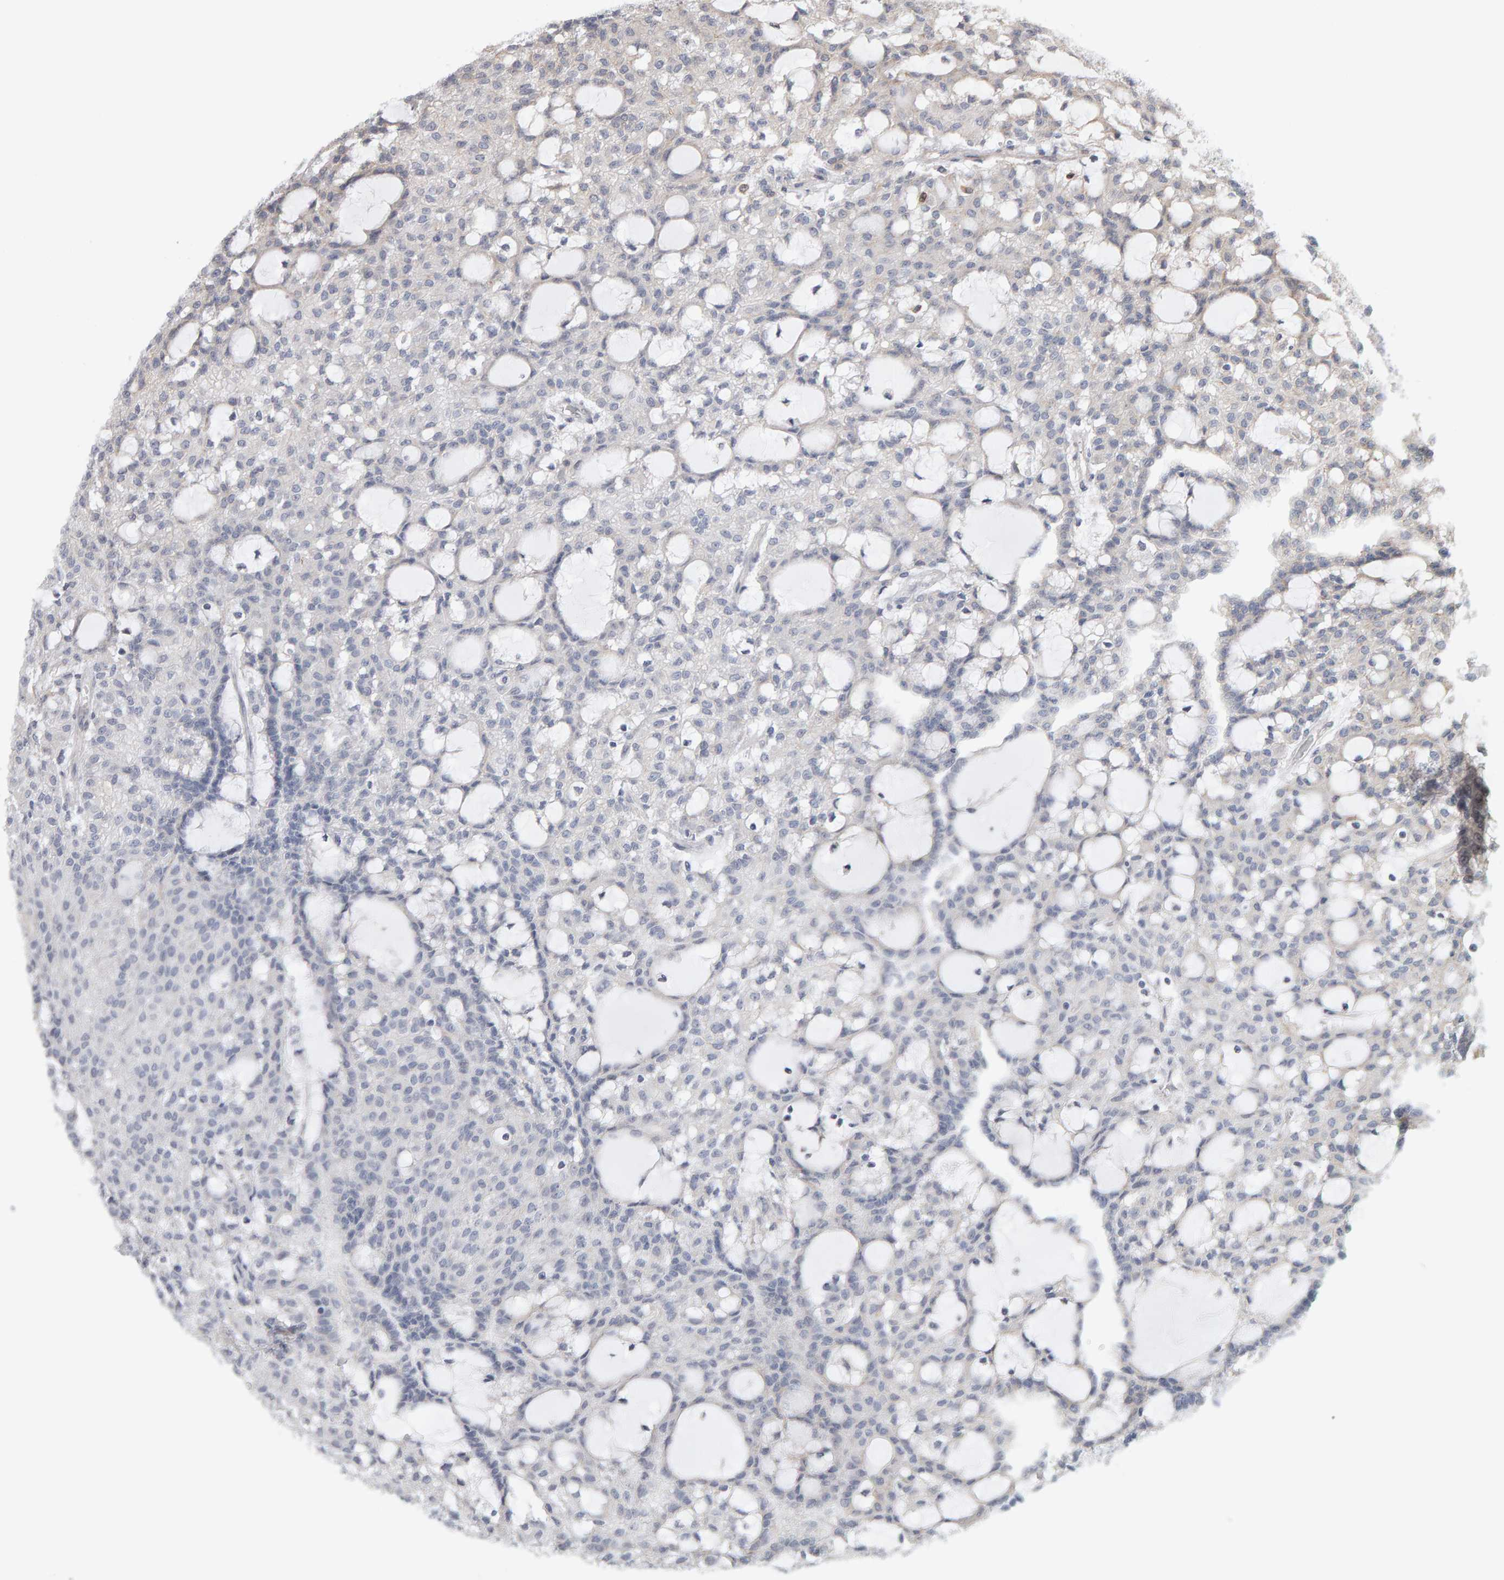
{"staining": {"intensity": "negative", "quantity": "none", "location": "none"}, "tissue": "renal cancer", "cell_type": "Tumor cells", "image_type": "cancer", "snomed": [{"axis": "morphology", "description": "Adenocarcinoma, NOS"}, {"axis": "topography", "description": "Kidney"}], "caption": "Tumor cells are negative for brown protein staining in adenocarcinoma (renal).", "gene": "MSRA", "patient": {"sex": "male", "age": 63}}